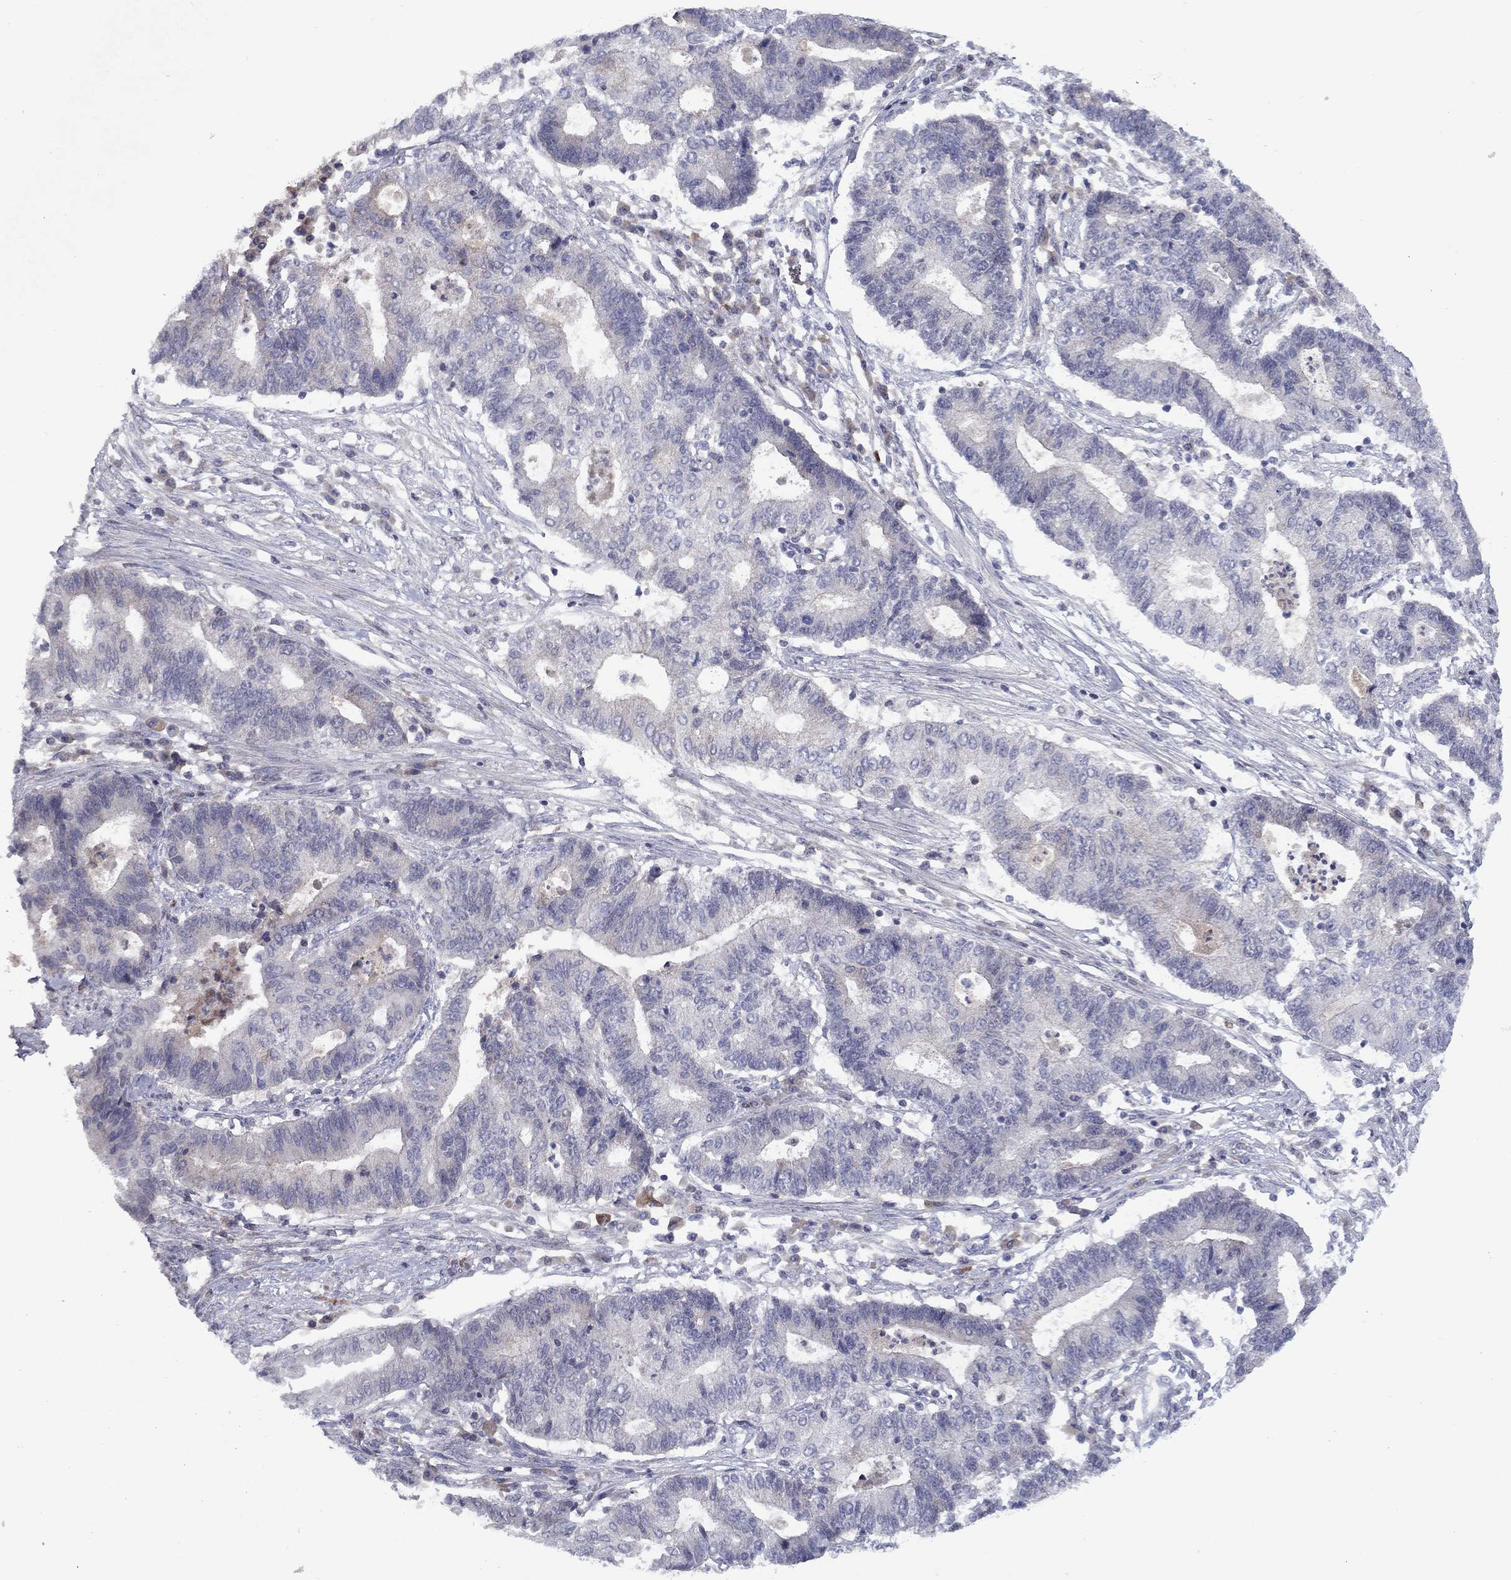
{"staining": {"intensity": "negative", "quantity": "none", "location": "none"}, "tissue": "endometrial cancer", "cell_type": "Tumor cells", "image_type": "cancer", "snomed": [{"axis": "morphology", "description": "Adenocarcinoma, NOS"}, {"axis": "topography", "description": "Uterus"}, {"axis": "topography", "description": "Endometrium"}], "caption": "Human endometrial adenocarcinoma stained for a protein using IHC shows no expression in tumor cells.", "gene": "CACNA1A", "patient": {"sex": "female", "age": 54}}